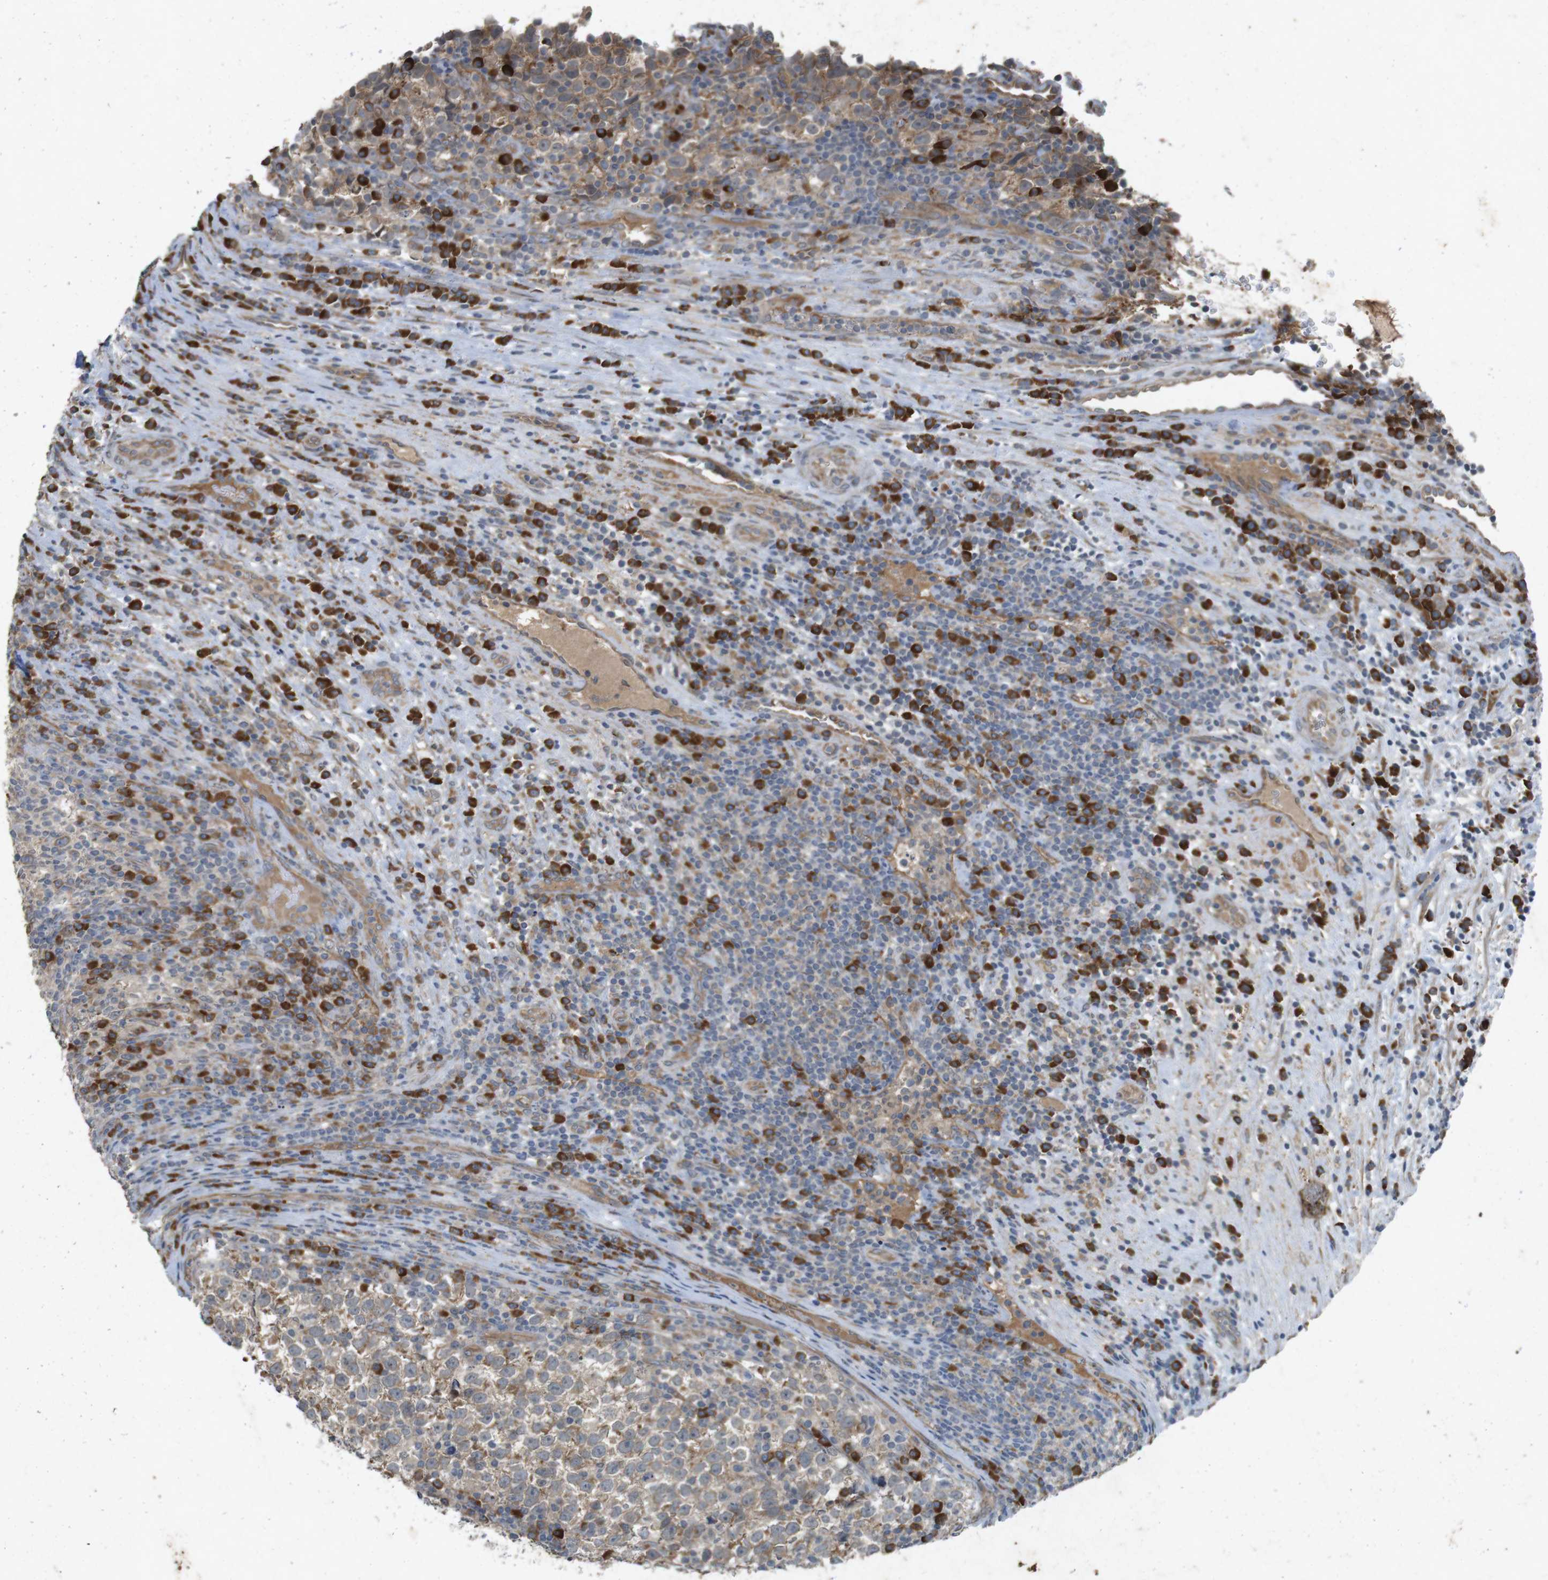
{"staining": {"intensity": "weak", "quantity": ">75%", "location": "cytoplasmic/membranous"}, "tissue": "testis cancer", "cell_type": "Tumor cells", "image_type": "cancer", "snomed": [{"axis": "morphology", "description": "Normal tissue, NOS"}, {"axis": "morphology", "description": "Seminoma, NOS"}, {"axis": "topography", "description": "Testis"}], "caption": "This is a micrograph of immunohistochemistry (IHC) staining of seminoma (testis), which shows weak staining in the cytoplasmic/membranous of tumor cells.", "gene": "FLCN", "patient": {"sex": "male", "age": 43}}